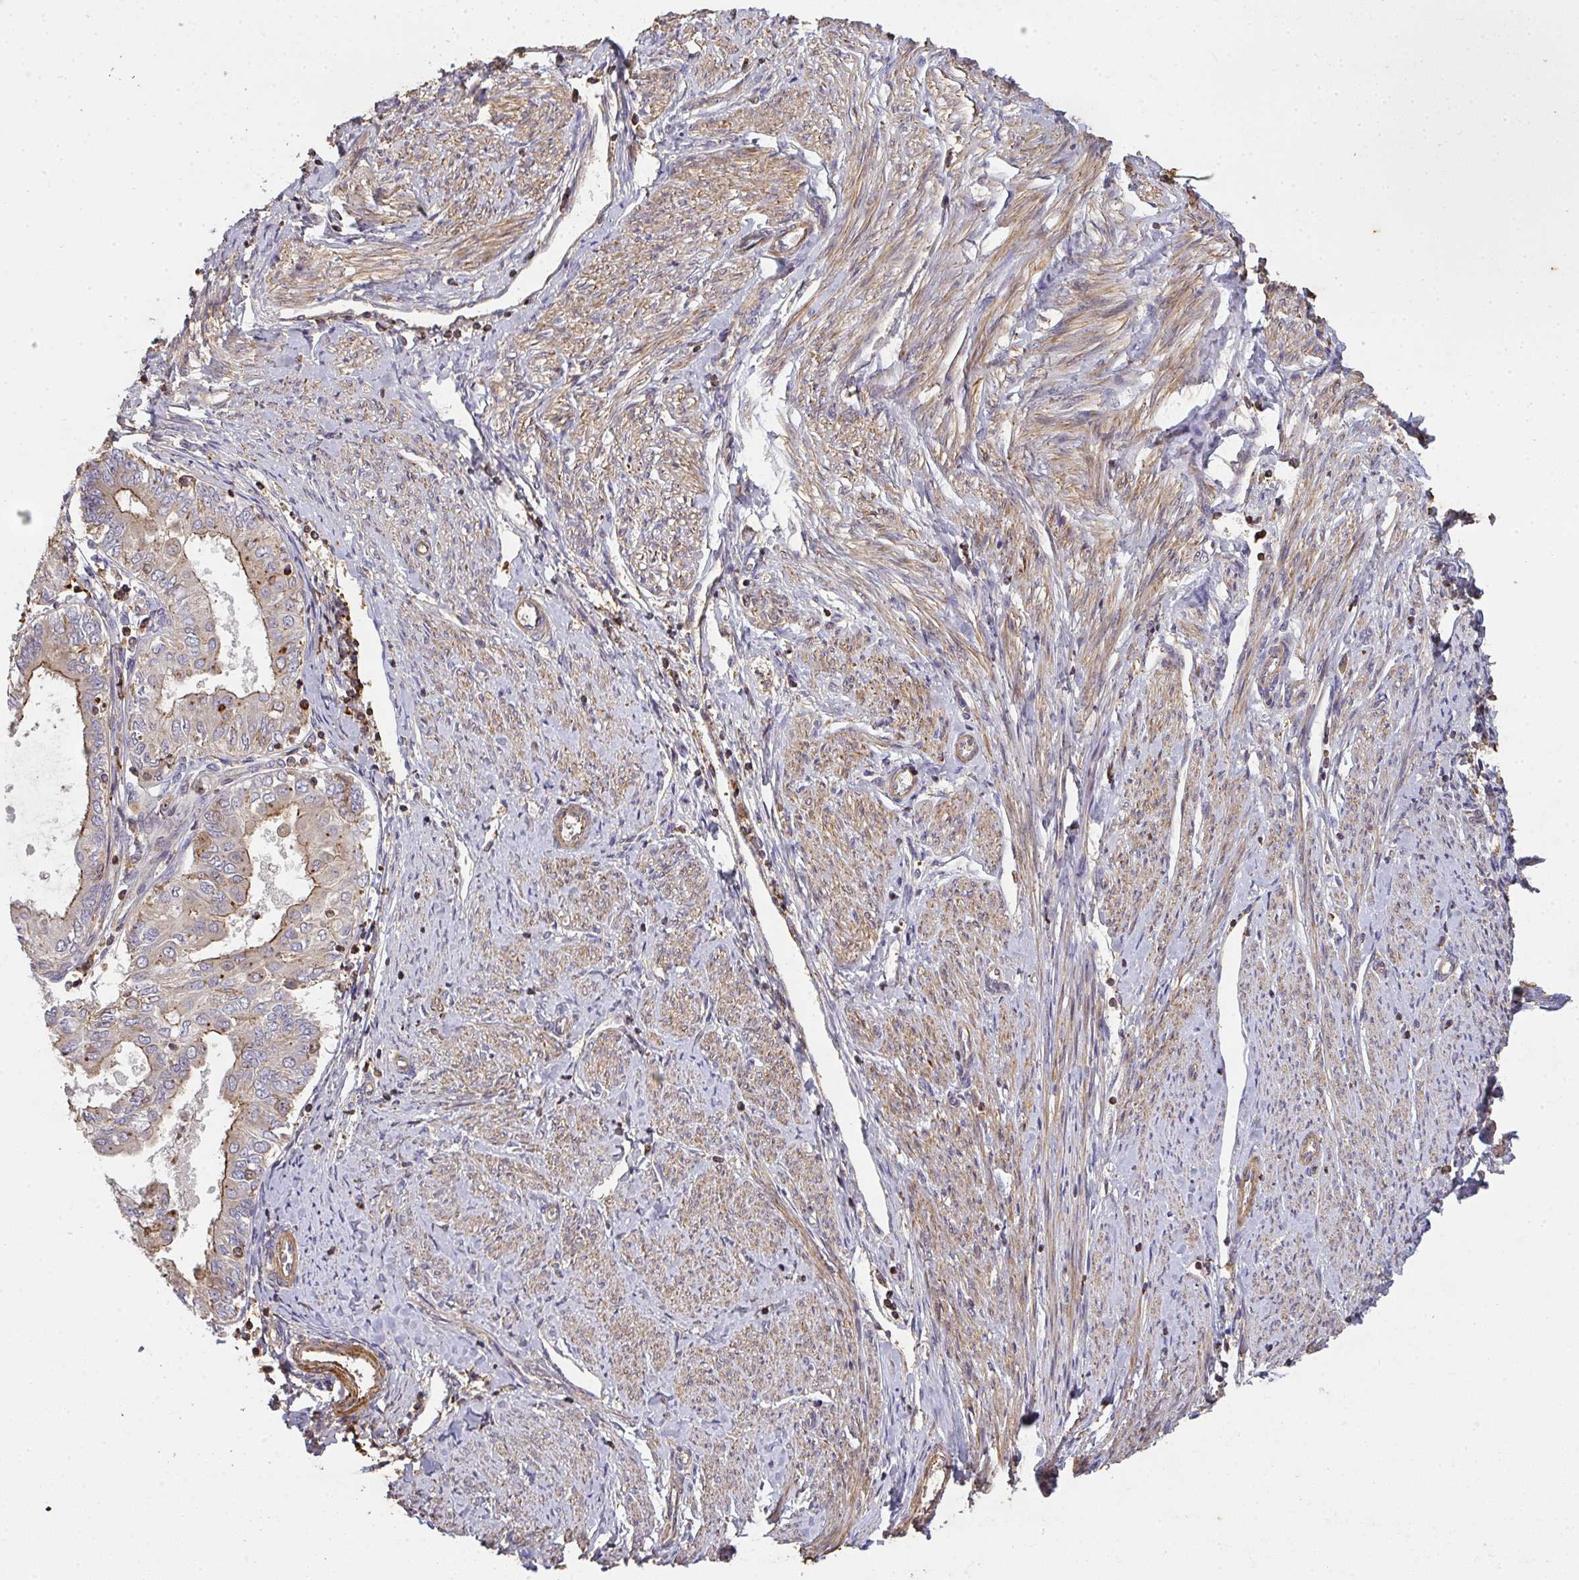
{"staining": {"intensity": "moderate", "quantity": "25%-75%", "location": "cytoplasmic/membranous"}, "tissue": "endometrial cancer", "cell_type": "Tumor cells", "image_type": "cancer", "snomed": [{"axis": "morphology", "description": "Adenocarcinoma, NOS"}, {"axis": "topography", "description": "Endometrium"}], "caption": "Protein staining of endometrial adenocarcinoma tissue demonstrates moderate cytoplasmic/membranous positivity in approximately 25%-75% of tumor cells. The protein is shown in brown color, while the nuclei are stained blue.", "gene": "TNMD", "patient": {"sex": "female", "age": 68}}